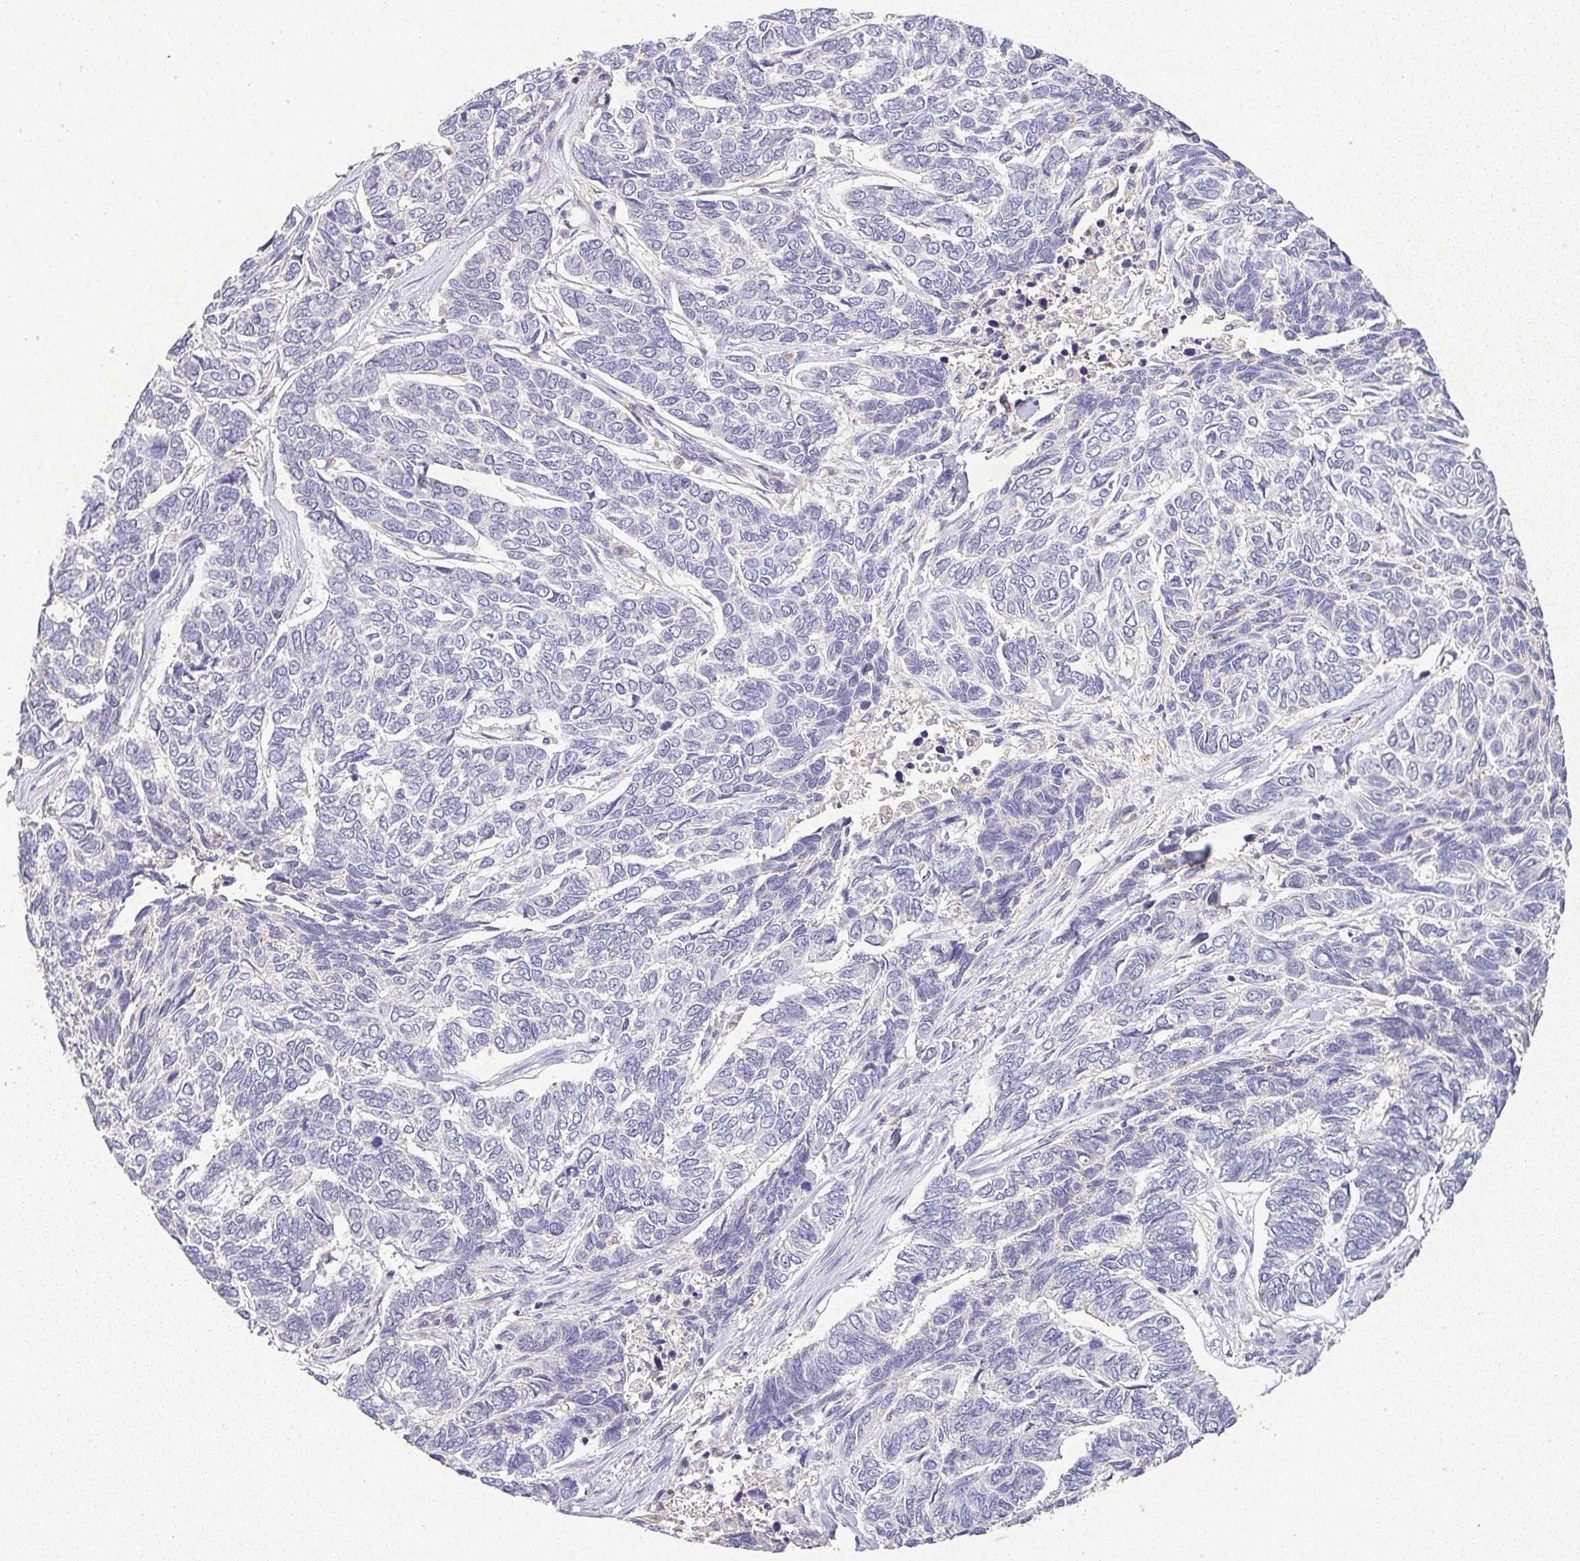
{"staining": {"intensity": "negative", "quantity": "none", "location": "none"}, "tissue": "skin cancer", "cell_type": "Tumor cells", "image_type": "cancer", "snomed": [{"axis": "morphology", "description": "Basal cell carcinoma"}, {"axis": "topography", "description": "Skin"}], "caption": "Human basal cell carcinoma (skin) stained for a protein using immunohistochemistry shows no expression in tumor cells.", "gene": "RPS2", "patient": {"sex": "female", "age": 65}}